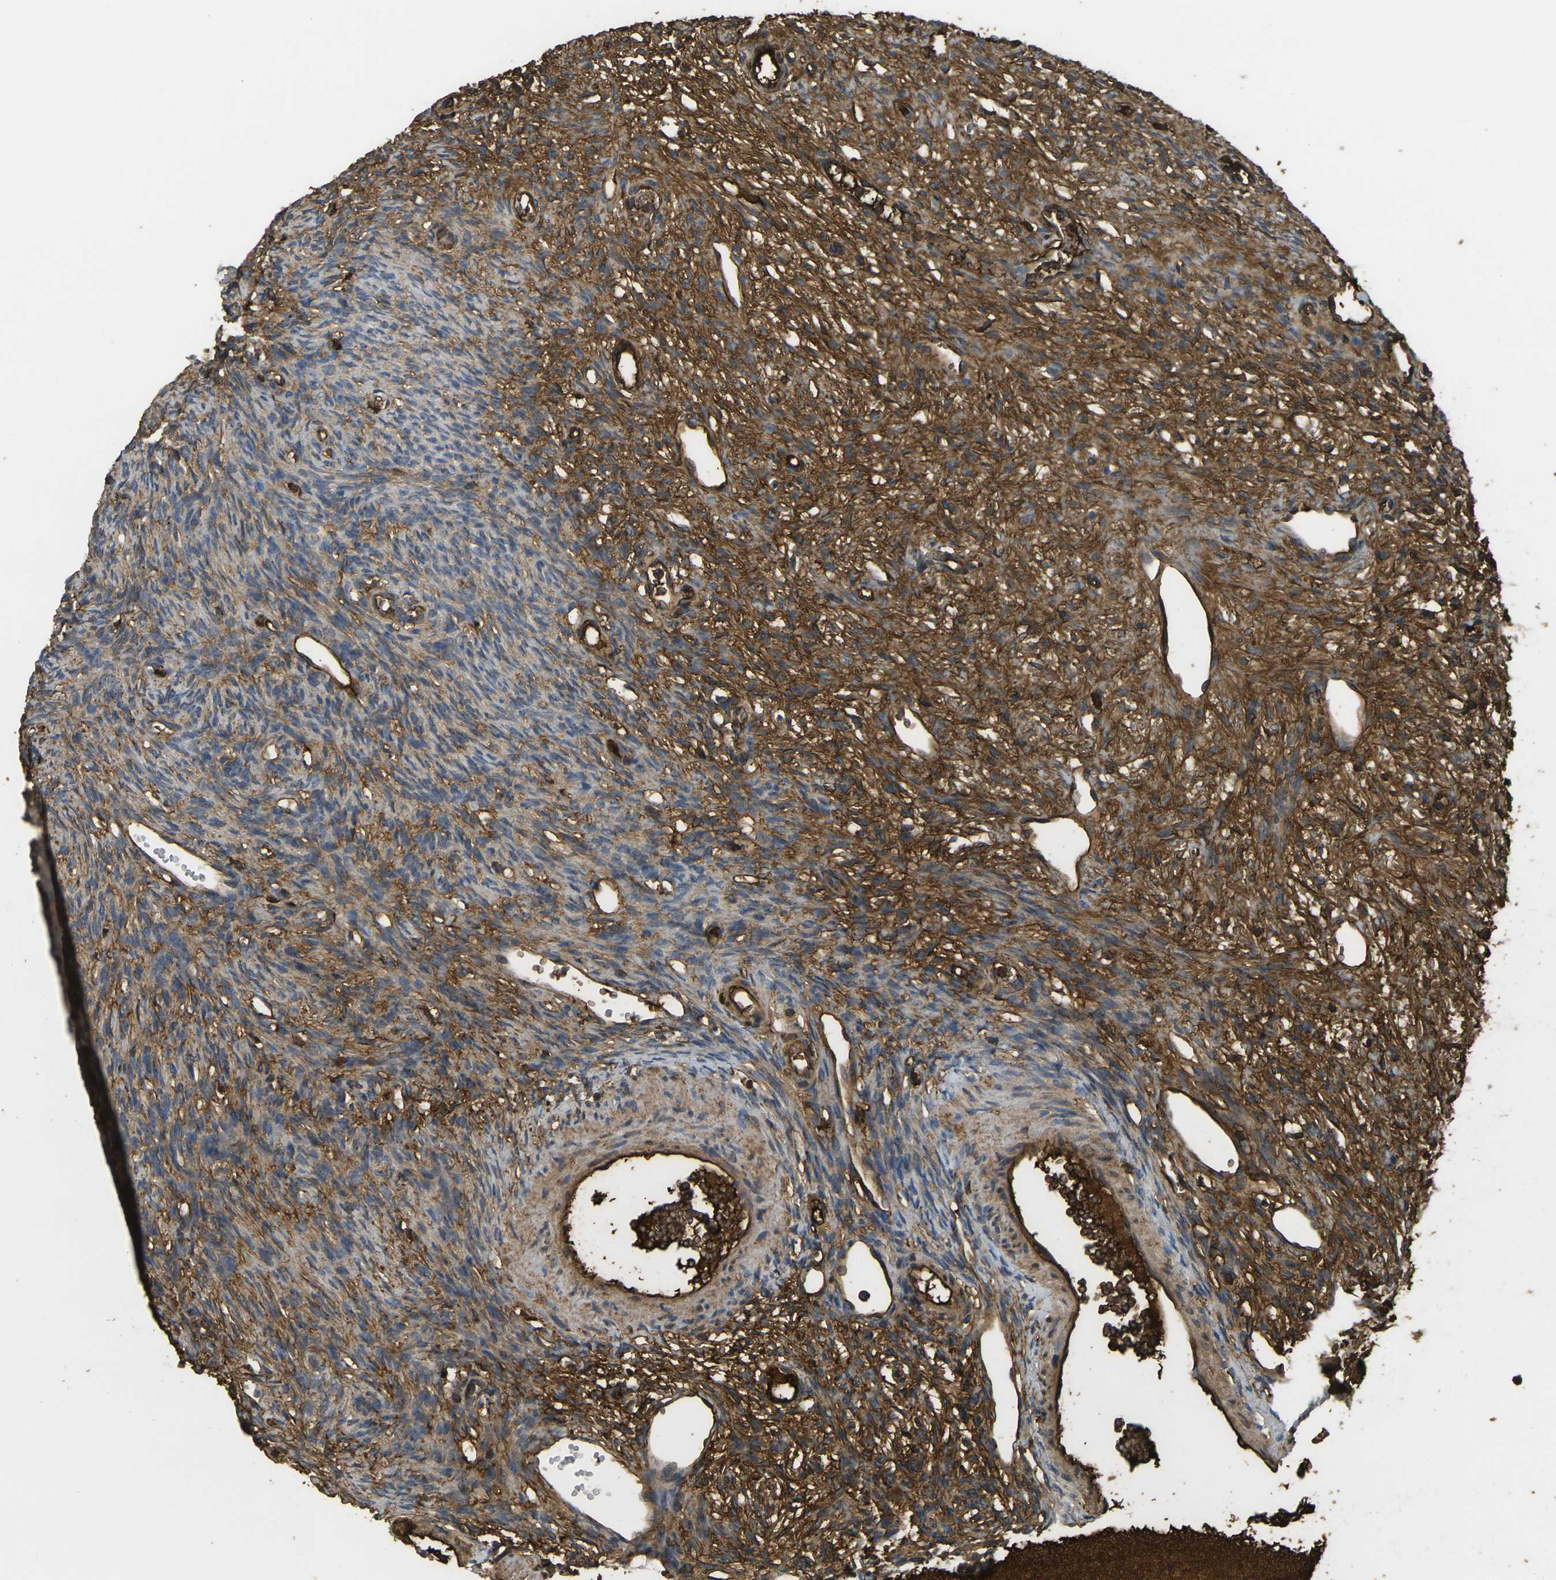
{"staining": {"intensity": "moderate", "quantity": ">75%", "location": "cytoplasmic/membranous"}, "tissue": "ovary", "cell_type": "Ovarian stroma cells", "image_type": "normal", "snomed": [{"axis": "morphology", "description": "Normal tissue, NOS"}, {"axis": "topography", "description": "Ovary"}], "caption": "Ovary stained with a brown dye displays moderate cytoplasmic/membranous positive staining in about >75% of ovarian stroma cells.", "gene": "PLCD1", "patient": {"sex": "female", "age": 33}}